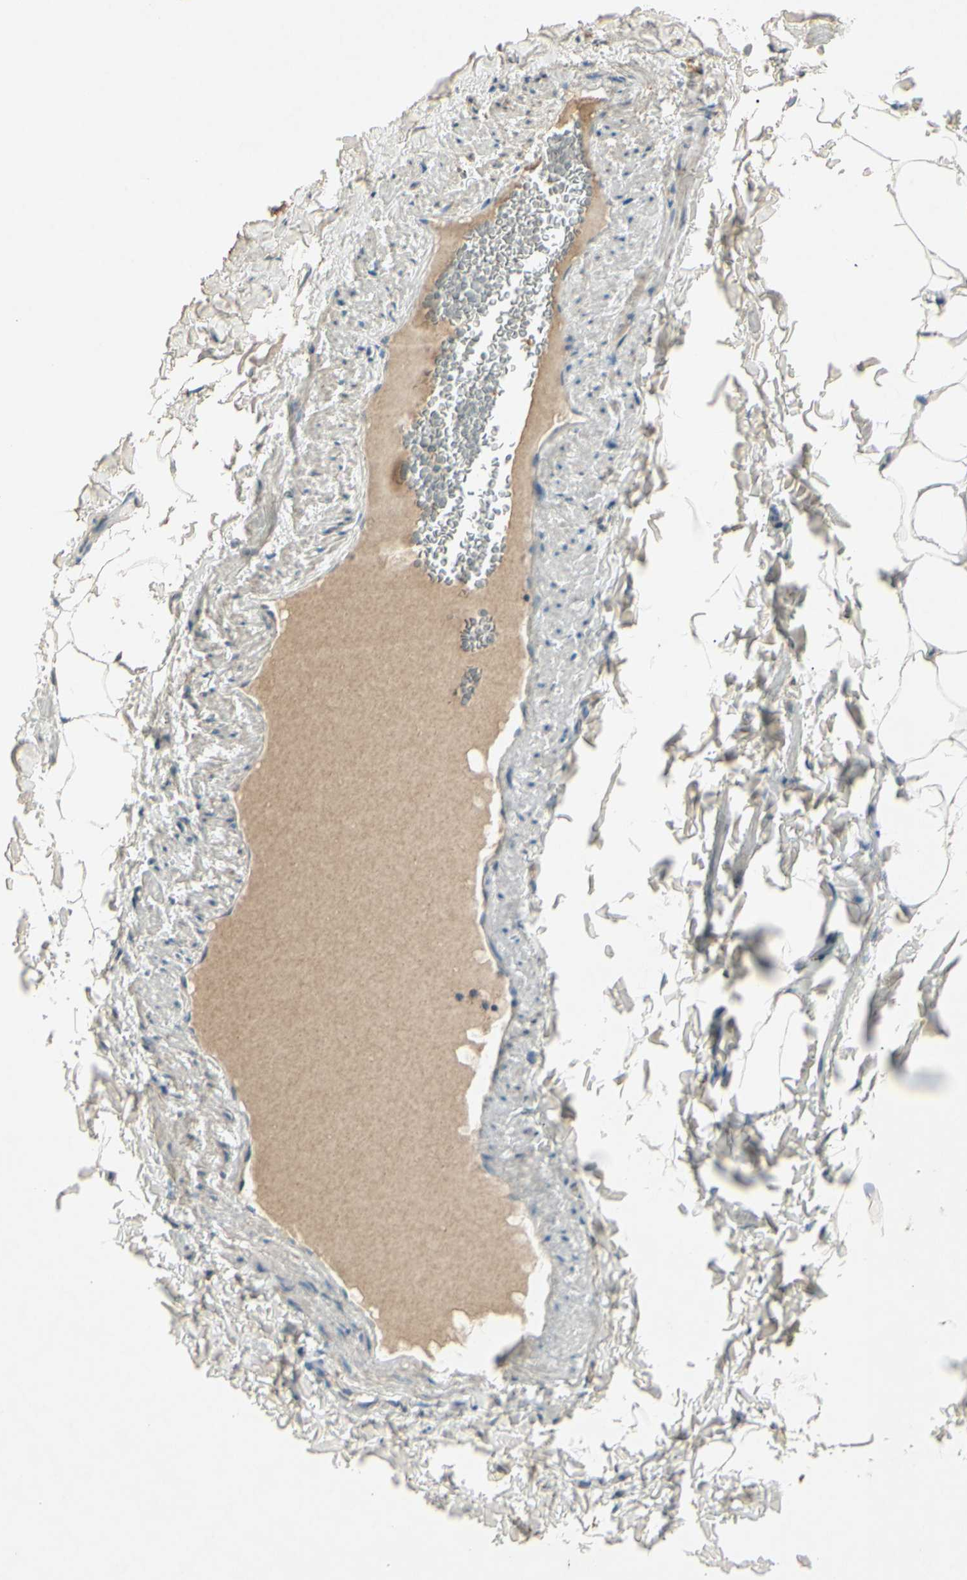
{"staining": {"intensity": "weak", "quantity": ">75%", "location": "cytoplasmic/membranous"}, "tissue": "adipose tissue", "cell_type": "Adipocytes", "image_type": "normal", "snomed": [{"axis": "morphology", "description": "Normal tissue, NOS"}, {"axis": "topography", "description": "Vascular tissue"}], "caption": "Immunohistochemistry of benign human adipose tissue reveals low levels of weak cytoplasmic/membranous expression in approximately >75% of adipocytes.", "gene": "TIMM21", "patient": {"sex": "male", "age": 41}}